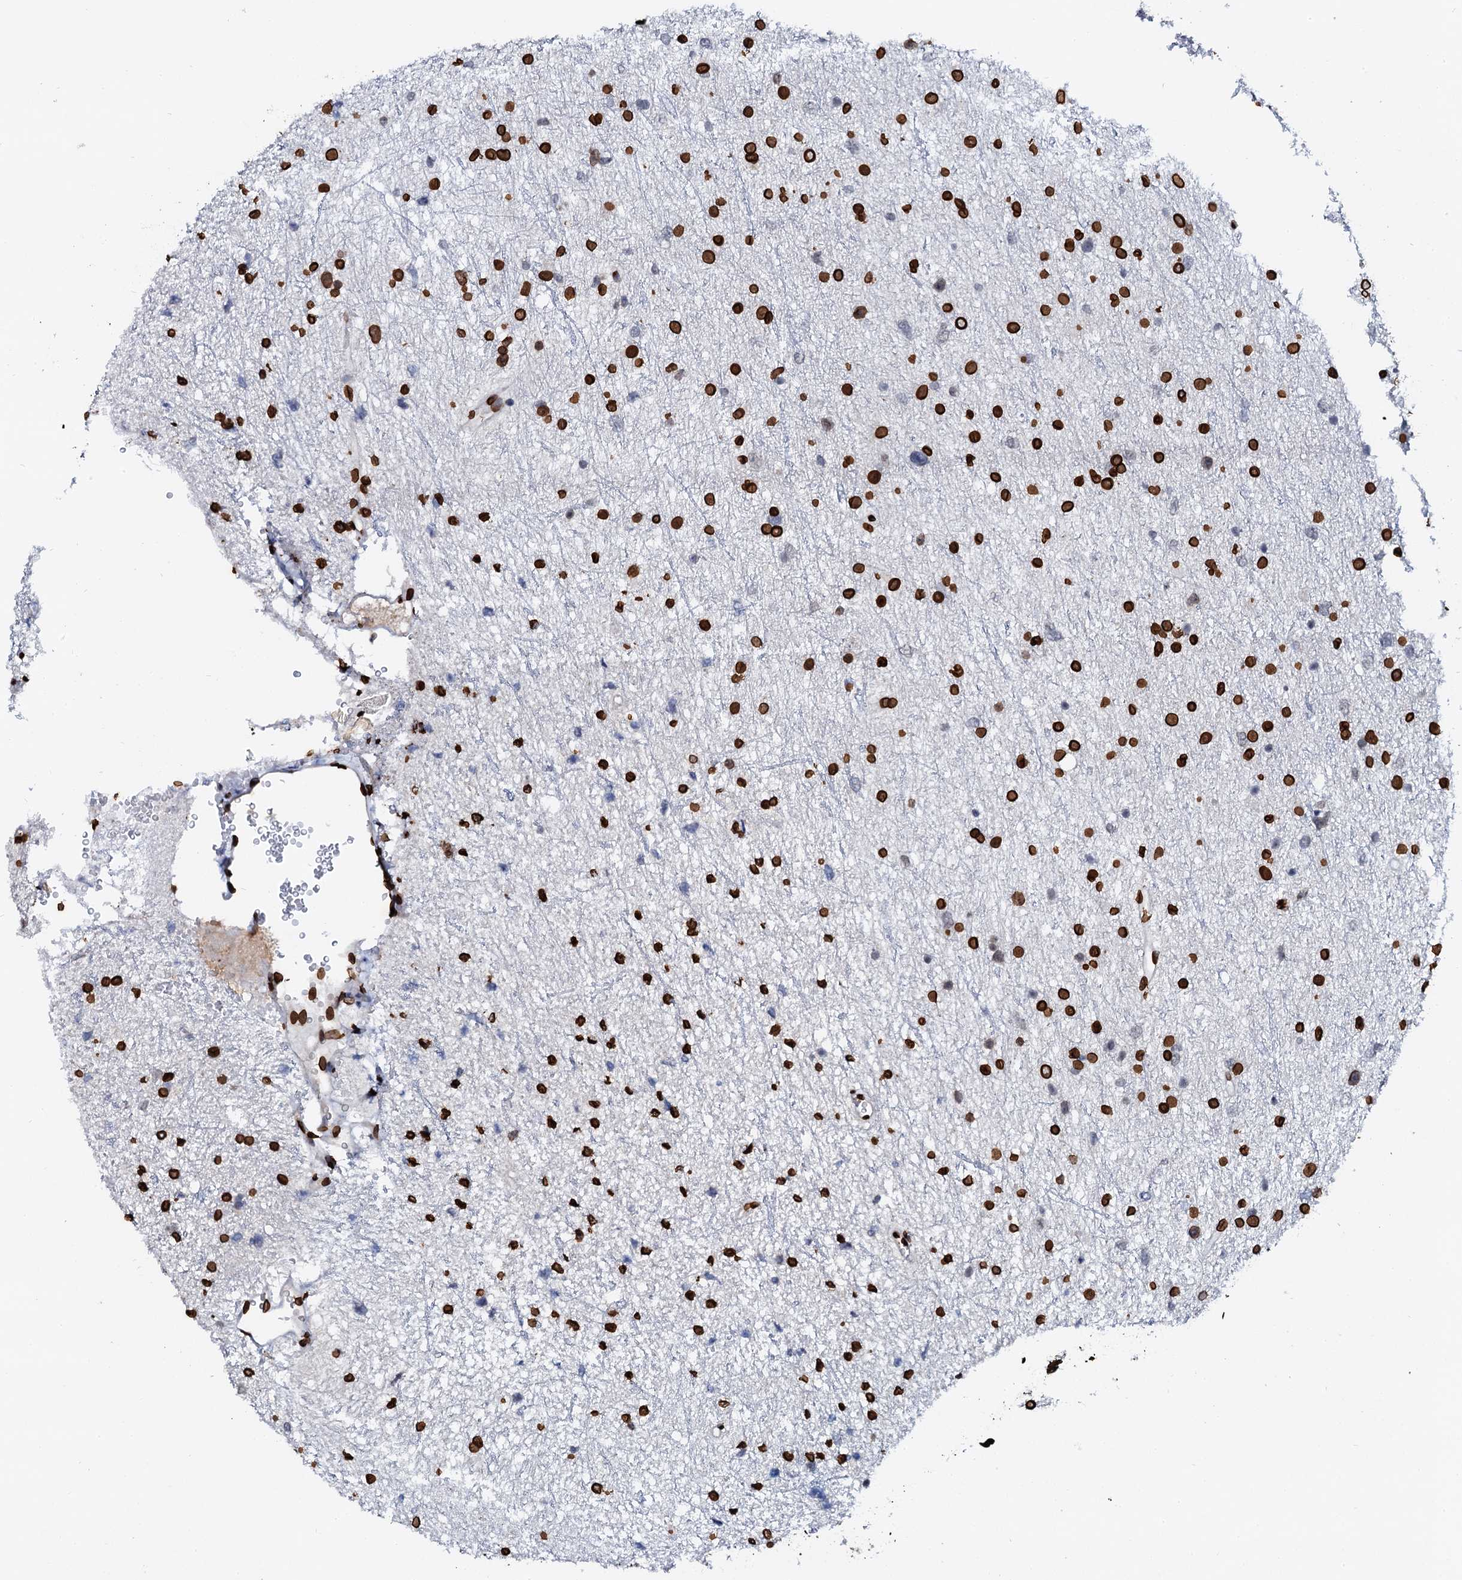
{"staining": {"intensity": "strong", "quantity": ">75%", "location": "nuclear"}, "tissue": "glioma", "cell_type": "Tumor cells", "image_type": "cancer", "snomed": [{"axis": "morphology", "description": "Glioma, malignant, Low grade"}, {"axis": "topography", "description": "Cerebral cortex"}], "caption": "DAB immunohistochemical staining of human malignant low-grade glioma displays strong nuclear protein staining in approximately >75% of tumor cells.", "gene": "KATNAL2", "patient": {"sex": "female", "age": 39}}